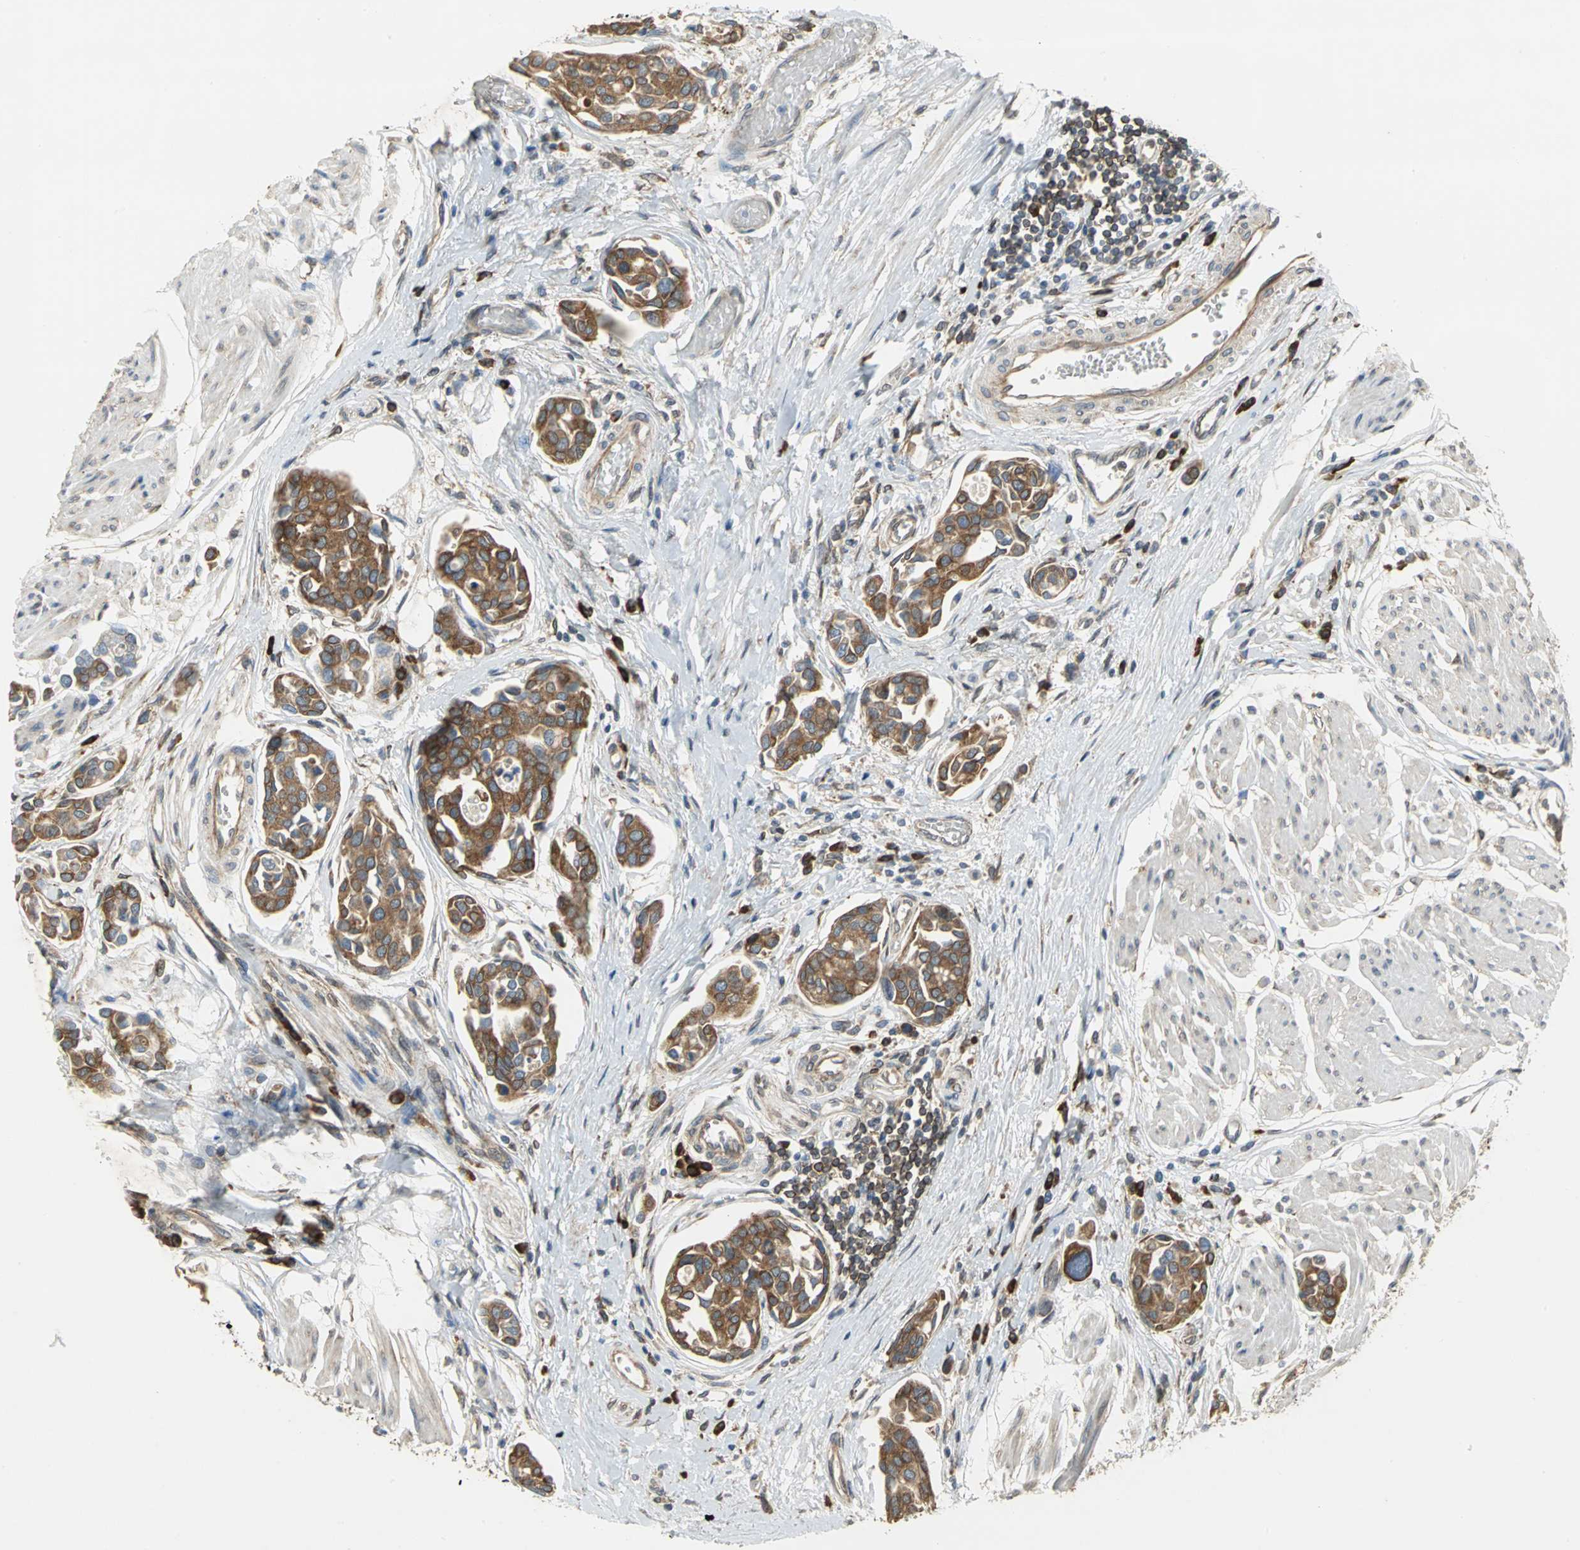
{"staining": {"intensity": "strong", "quantity": ">75%", "location": "cytoplasmic/membranous"}, "tissue": "urothelial cancer", "cell_type": "Tumor cells", "image_type": "cancer", "snomed": [{"axis": "morphology", "description": "Urothelial carcinoma, High grade"}, {"axis": "topography", "description": "Urinary bladder"}], "caption": "Urothelial carcinoma (high-grade) was stained to show a protein in brown. There is high levels of strong cytoplasmic/membranous expression in approximately >75% of tumor cells.", "gene": "SYVN1", "patient": {"sex": "male", "age": 78}}